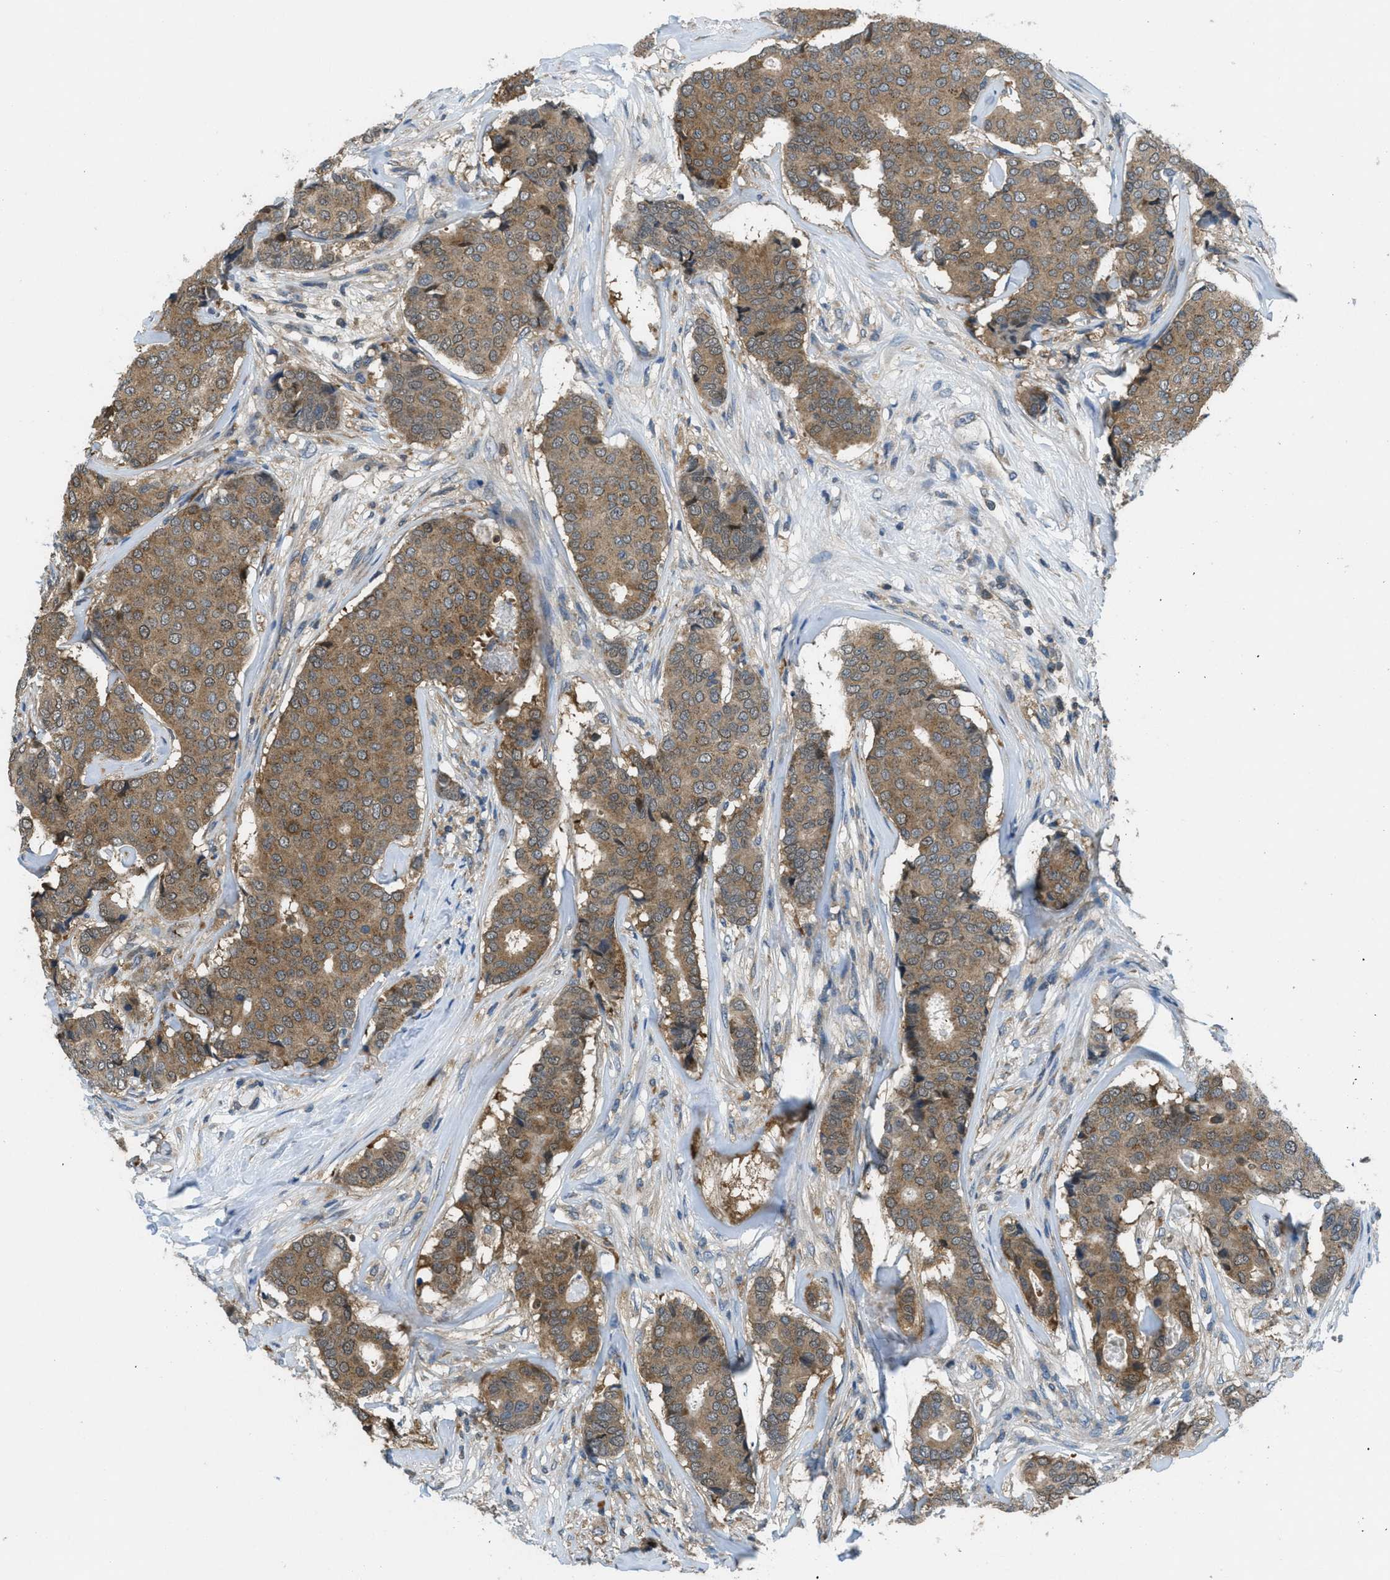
{"staining": {"intensity": "moderate", "quantity": ">75%", "location": "cytoplasmic/membranous"}, "tissue": "breast cancer", "cell_type": "Tumor cells", "image_type": "cancer", "snomed": [{"axis": "morphology", "description": "Duct carcinoma"}, {"axis": "topography", "description": "Breast"}], "caption": "Approximately >75% of tumor cells in human invasive ductal carcinoma (breast) demonstrate moderate cytoplasmic/membranous protein staining as visualized by brown immunohistochemical staining.", "gene": "PIP5K1C", "patient": {"sex": "female", "age": 75}}